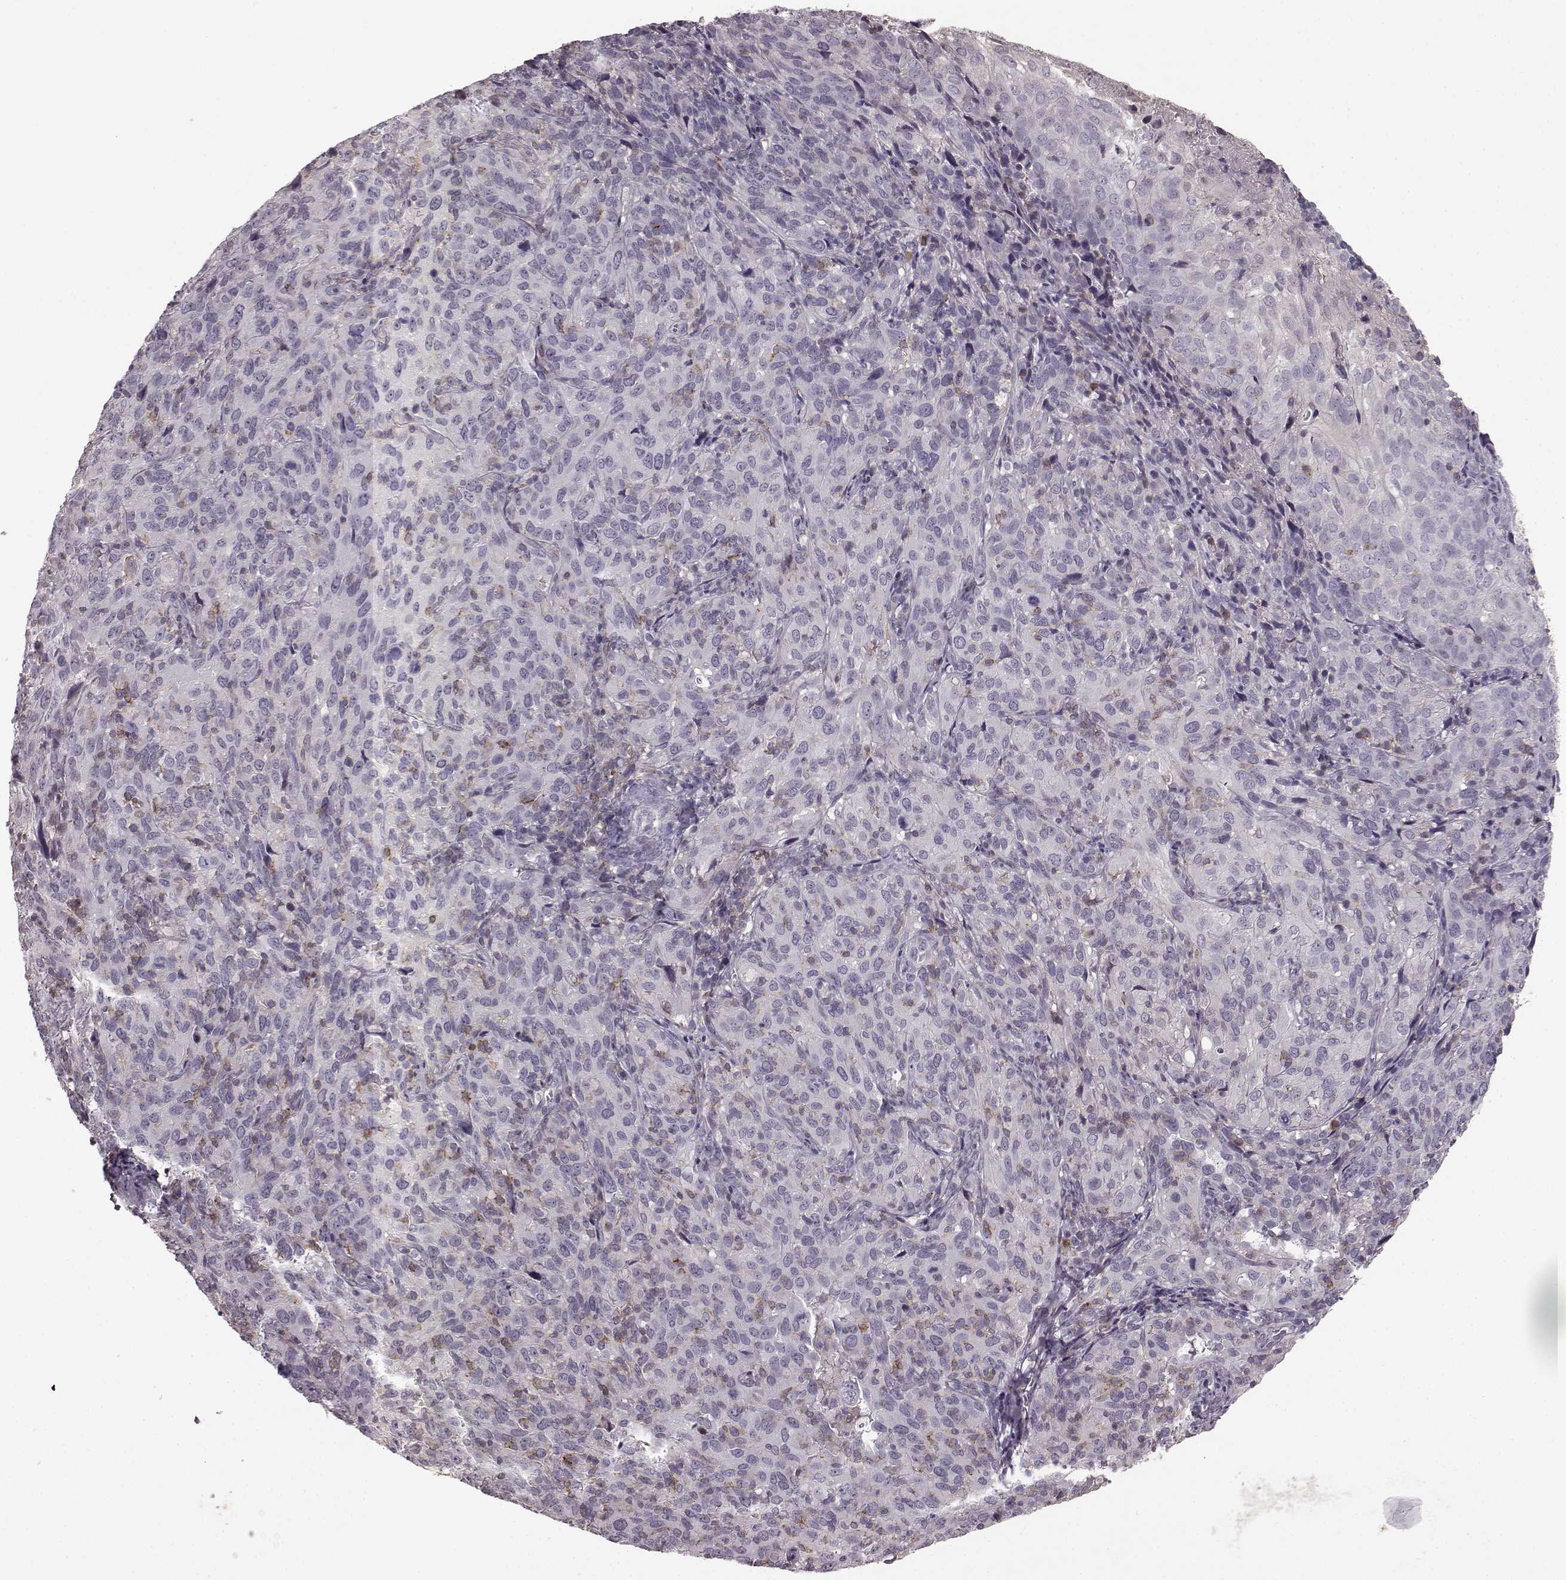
{"staining": {"intensity": "negative", "quantity": "none", "location": "none"}, "tissue": "cervical cancer", "cell_type": "Tumor cells", "image_type": "cancer", "snomed": [{"axis": "morphology", "description": "Squamous cell carcinoma, NOS"}, {"axis": "topography", "description": "Cervix"}], "caption": "This is an immunohistochemistry micrograph of human cervical squamous cell carcinoma. There is no staining in tumor cells.", "gene": "PDCD1", "patient": {"sex": "female", "age": 51}}